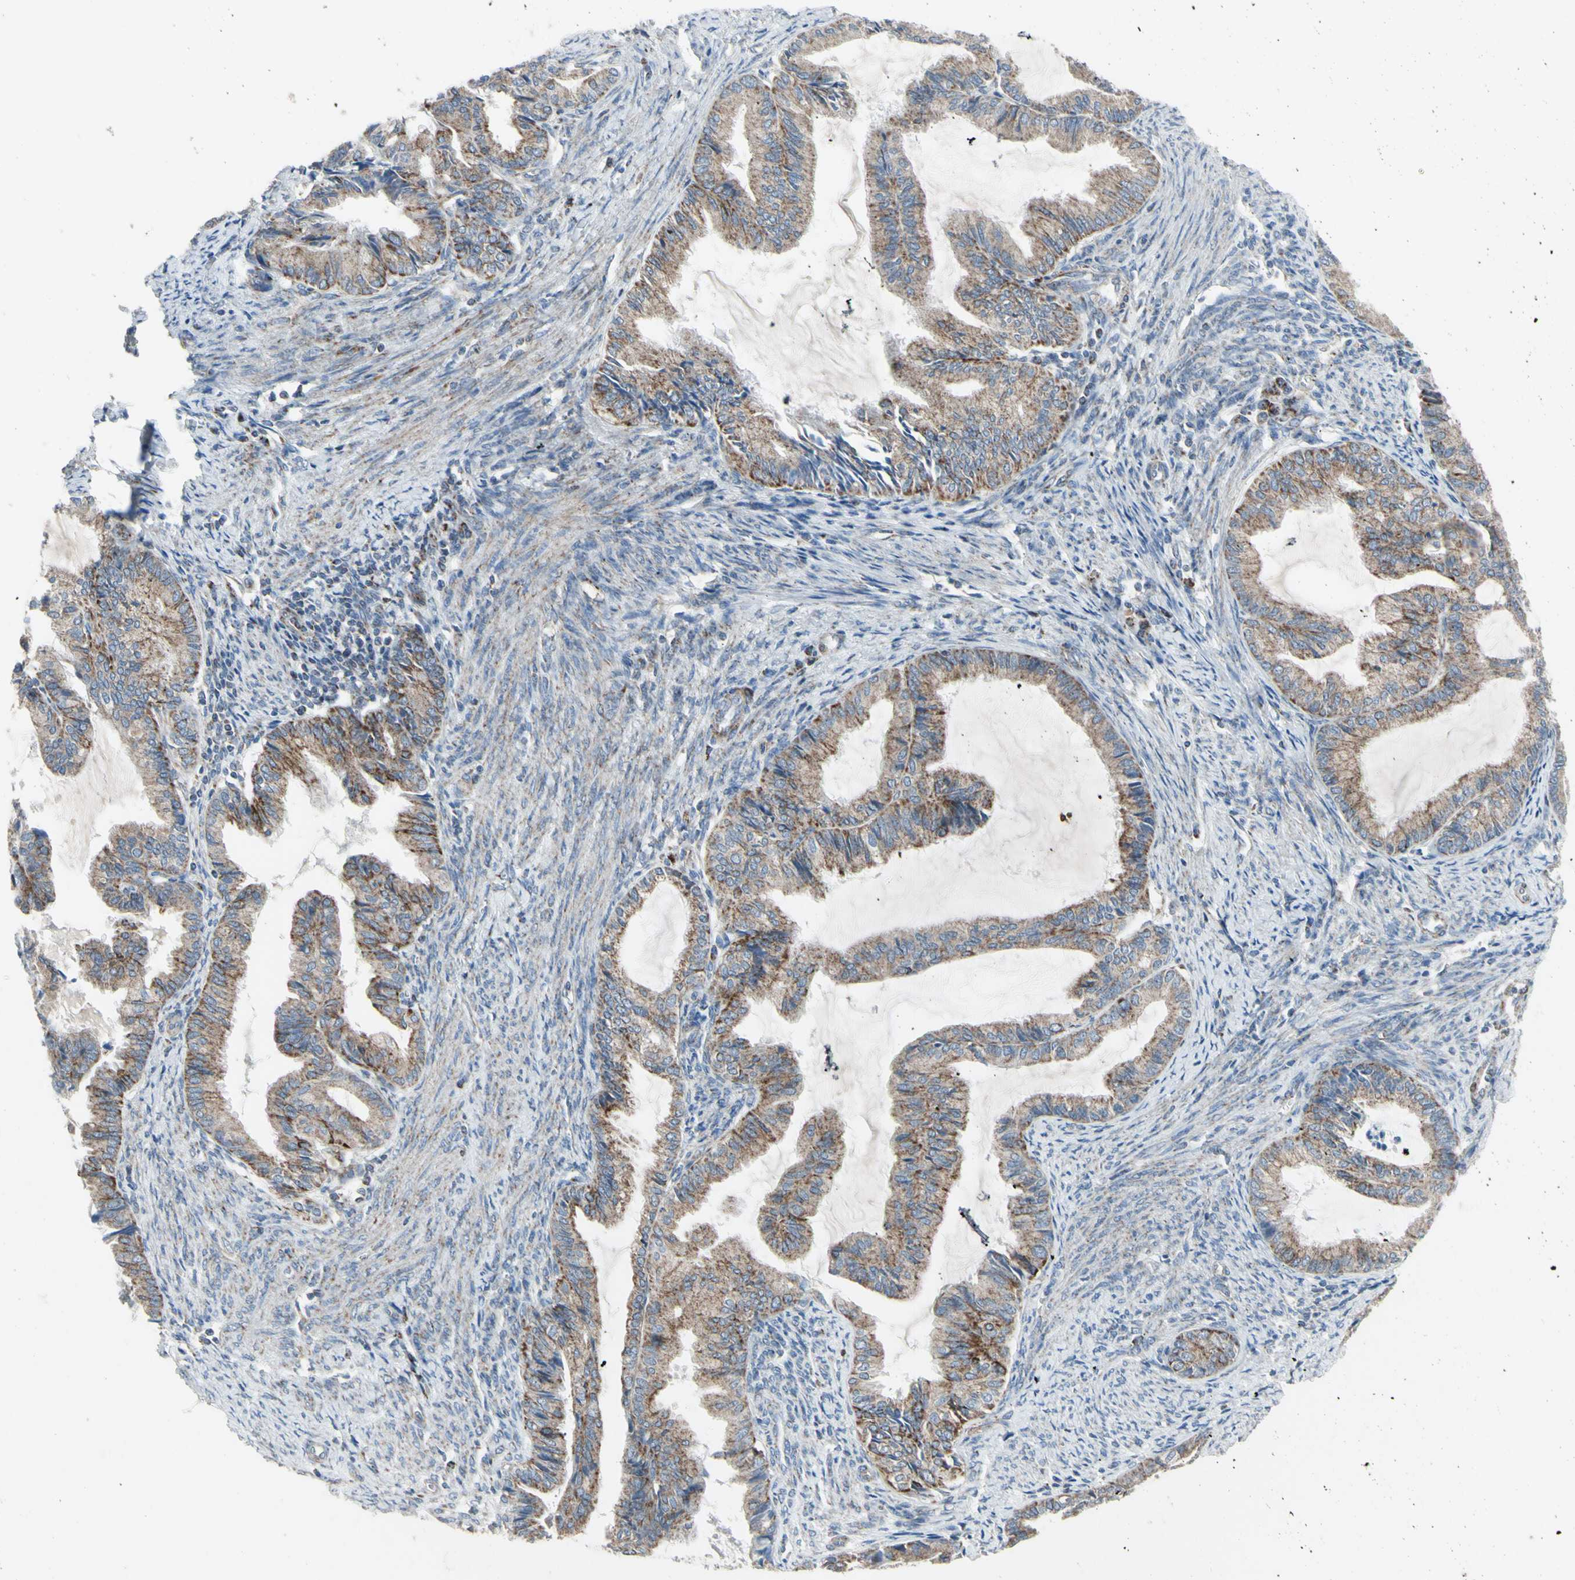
{"staining": {"intensity": "moderate", "quantity": "25%-75%", "location": "cytoplasmic/membranous"}, "tissue": "endometrial cancer", "cell_type": "Tumor cells", "image_type": "cancer", "snomed": [{"axis": "morphology", "description": "Adenocarcinoma, NOS"}, {"axis": "topography", "description": "Endometrium"}], "caption": "This image exhibits immunohistochemistry (IHC) staining of endometrial cancer, with medium moderate cytoplasmic/membranous staining in approximately 25%-75% of tumor cells.", "gene": "FAM171B", "patient": {"sex": "female", "age": 86}}